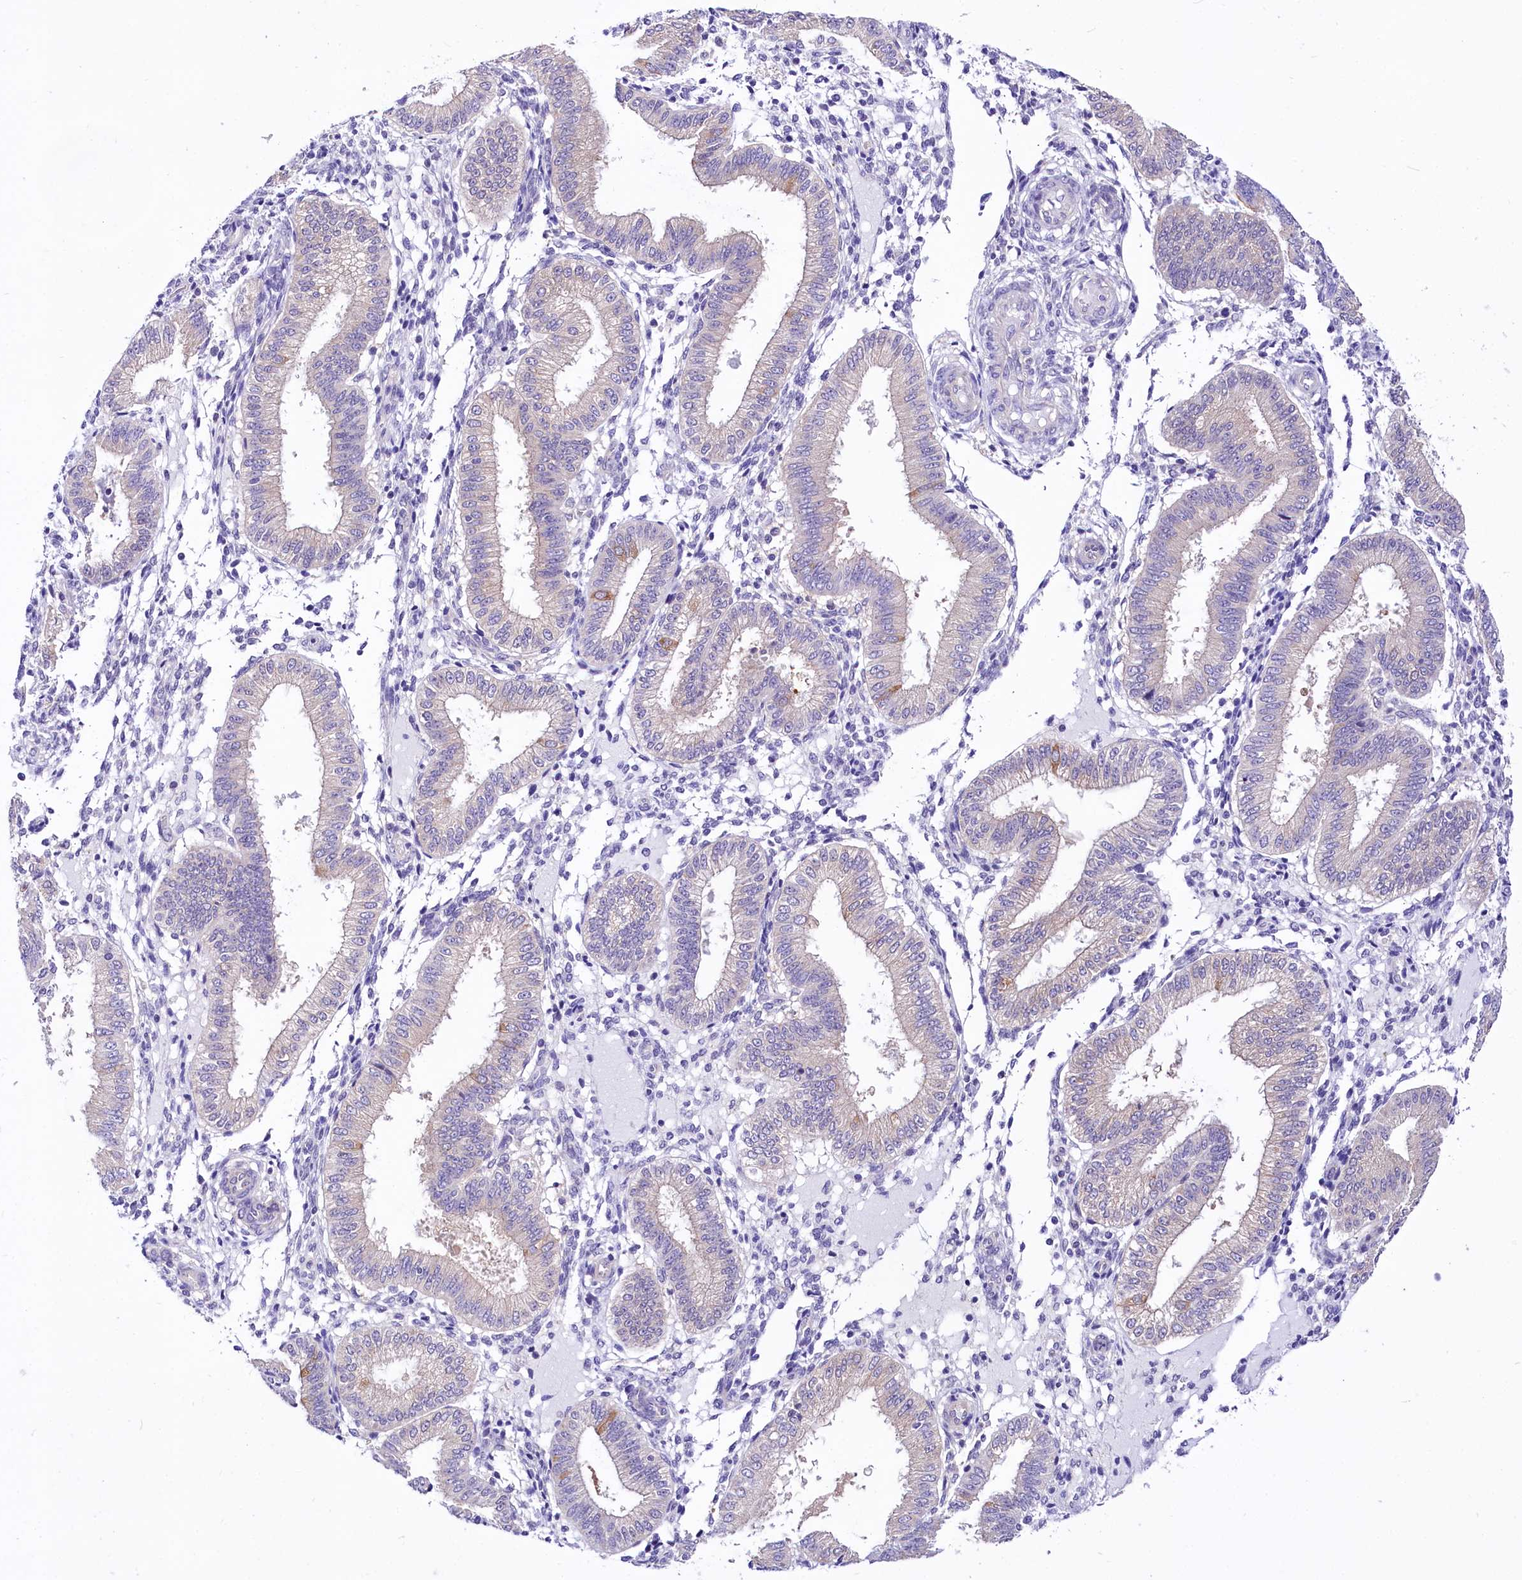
{"staining": {"intensity": "negative", "quantity": "none", "location": "none"}, "tissue": "endometrium", "cell_type": "Cells in endometrial stroma", "image_type": "normal", "snomed": [{"axis": "morphology", "description": "Normal tissue, NOS"}, {"axis": "topography", "description": "Endometrium"}], "caption": "The image shows no significant positivity in cells in endometrial stroma of endometrium. The staining was performed using DAB to visualize the protein expression in brown, while the nuclei were stained in blue with hematoxylin (Magnification: 20x).", "gene": "ABHD5", "patient": {"sex": "female", "age": 39}}